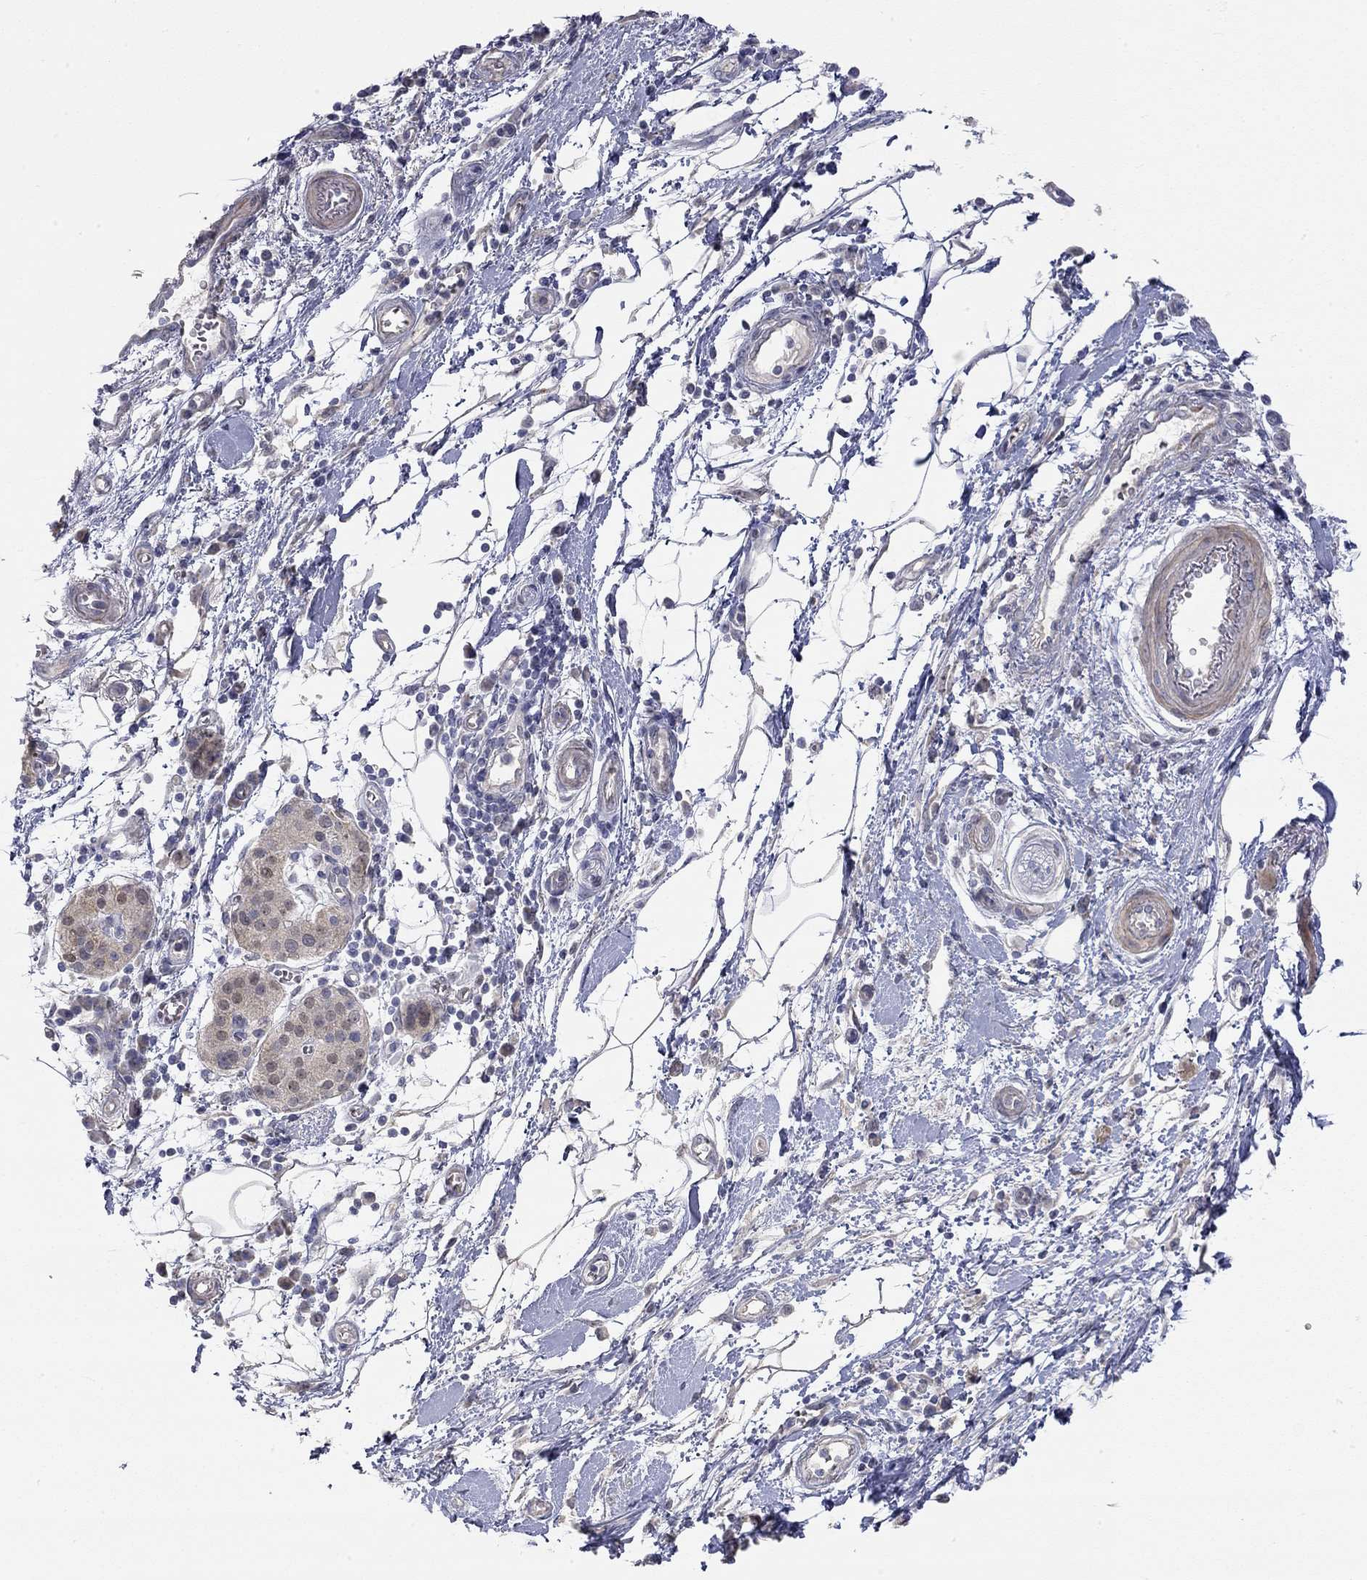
{"staining": {"intensity": "negative", "quantity": "none", "location": "none"}, "tissue": "pancreatic cancer", "cell_type": "Tumor cells", "image_type": "cancer", "snomed": [{"axis": "morphology", "description": "Adenocarcinoma, NOS"}, {"axis": "topography", "description": "Pancreas"}], "caption": "Immunohistochemistry of pancreatic adenocarcinoma displays no positivity in tumor cells.", "gene": "PAPSS2", "patient": {"sex": "male", "age": 72}}